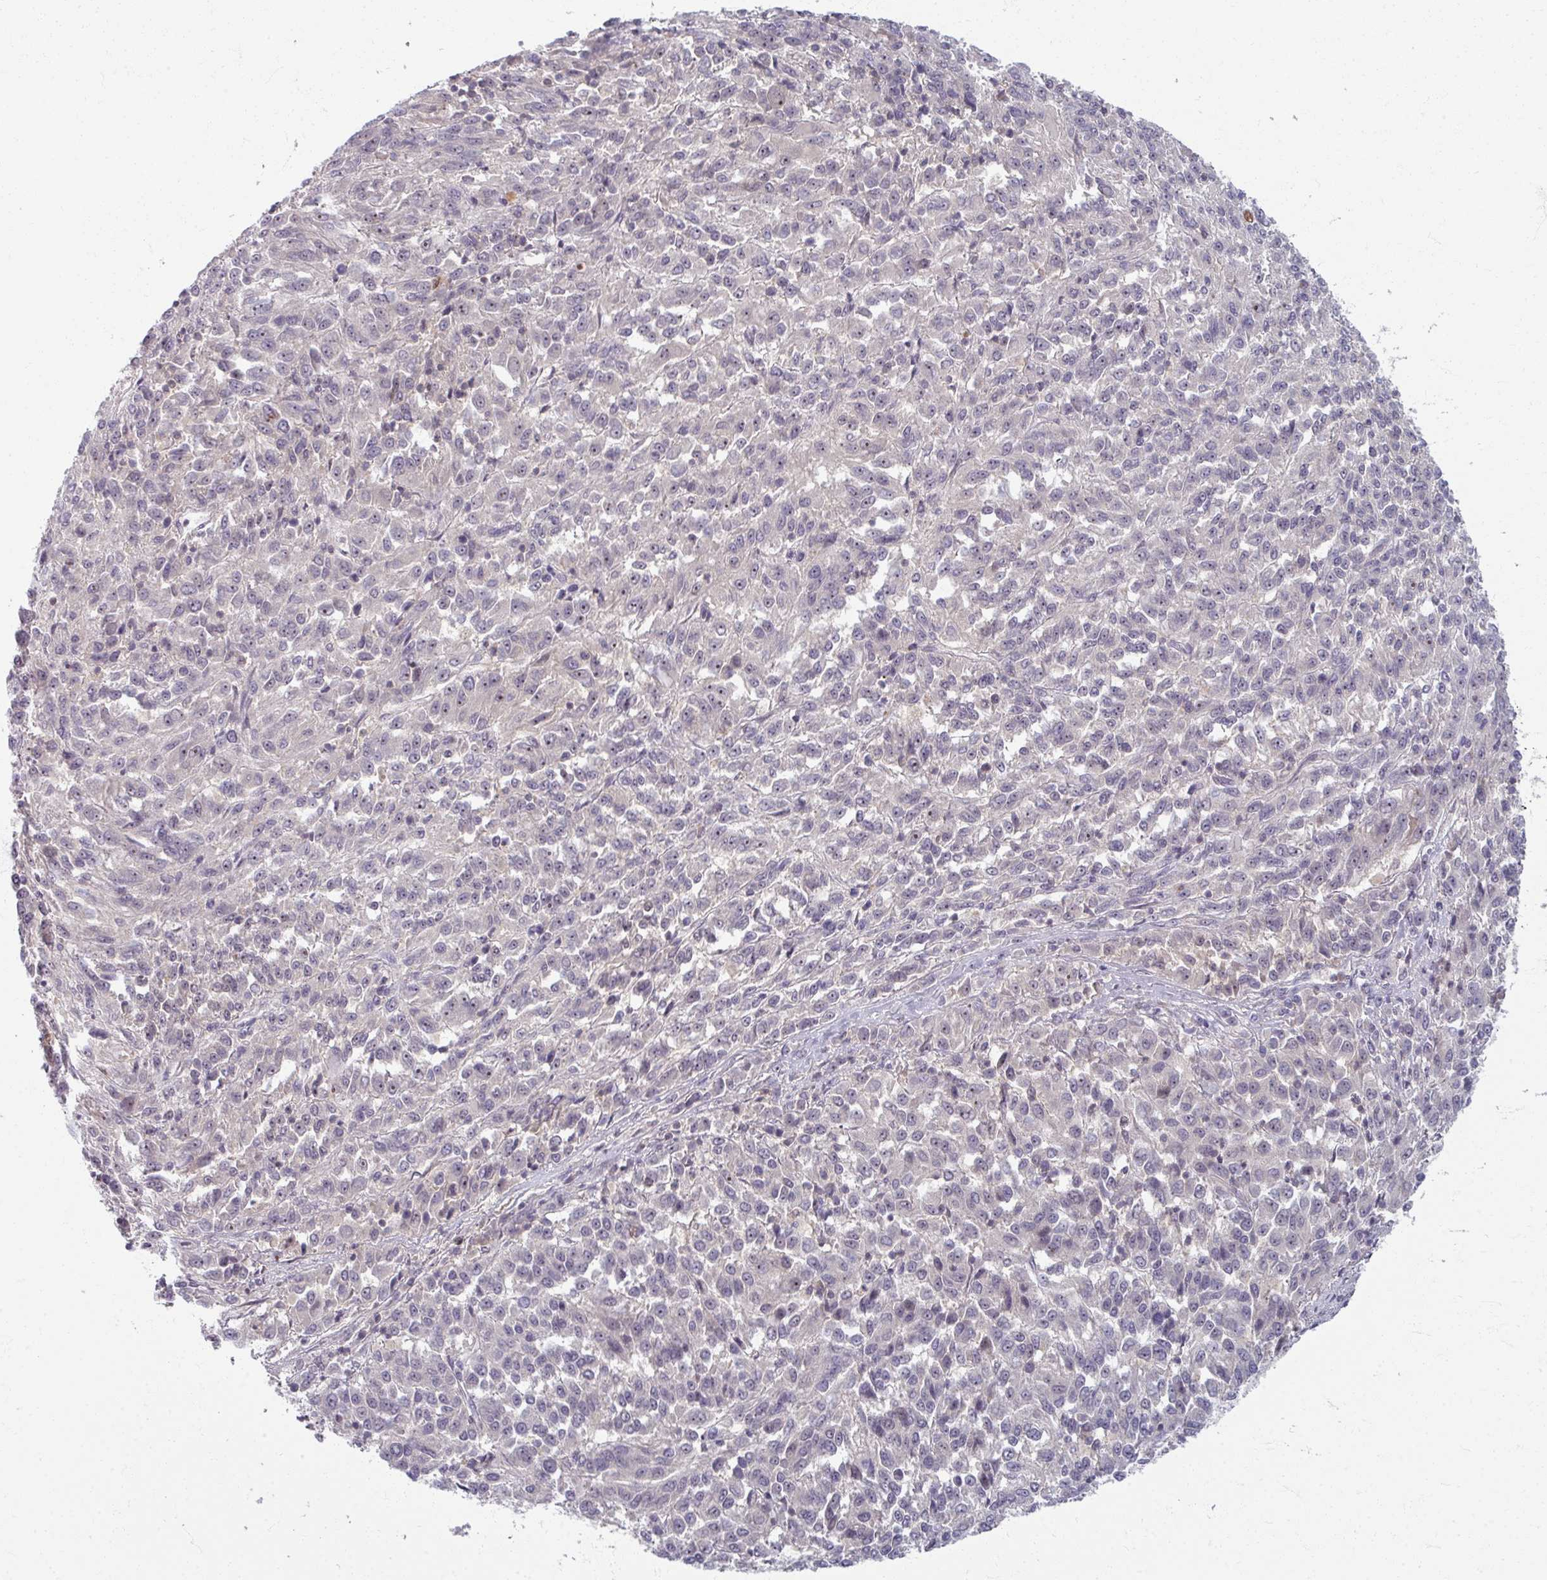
{"staining": {"intensity": "negative", "quantity": "none", "location": "none"}, "tissue": "melanoma", "cell_type": "Tumor cells", "image_type": "cancer", "snomed": [{"axis": "morphology", "description": "Malignant melanoma, Metastatic site"}, {"axis": "topography", "description": "Lung"}], "caption": "IHC micrograph of human malignant melanoma (metastatic site) stained for a protein (brown), which displays no positivity in tumor cells.", "gene": "TTLL7", "patient": {"sex": "male", "age": 64}}